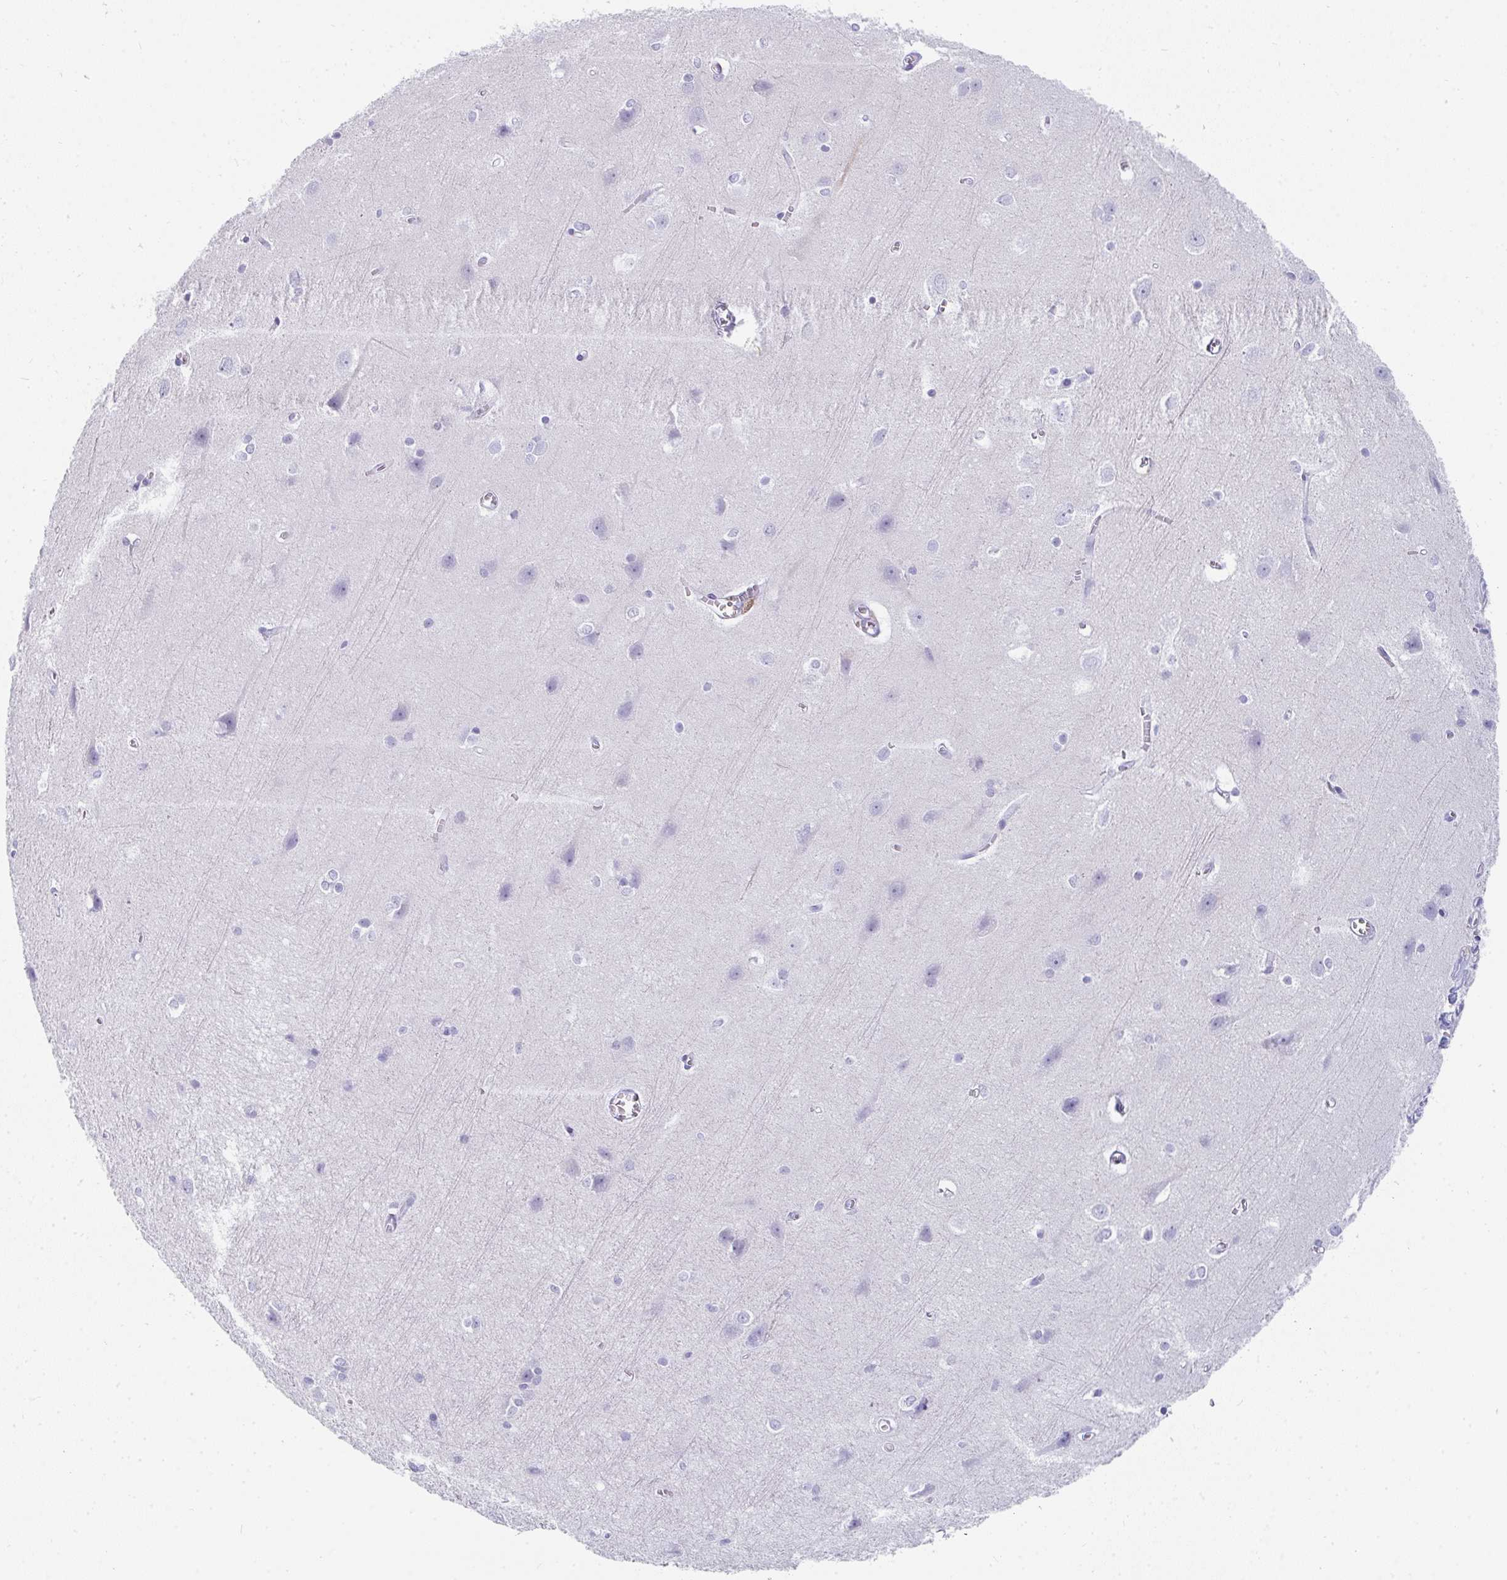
{"staining": {"intensity": "negative", "quantity": "none", "location": "none"}, "tissue": "cerebral cortex", "cell_type": "Endothelial cells", "image_type": "normal", "snomed": [{"axis": "morphology", "description": "Normal tissue, NOS"}, {"axis": "topography", "description": "Cerebral cortex"}], "caption": "Immunohistochemistry (IHC) image of normal cerebral cortex: cerebral cortex stained with DAB reveals no significant protein staining in endothelial cells.", "gene": "PRND", "patient": {"sex": "male", "age": 37}}